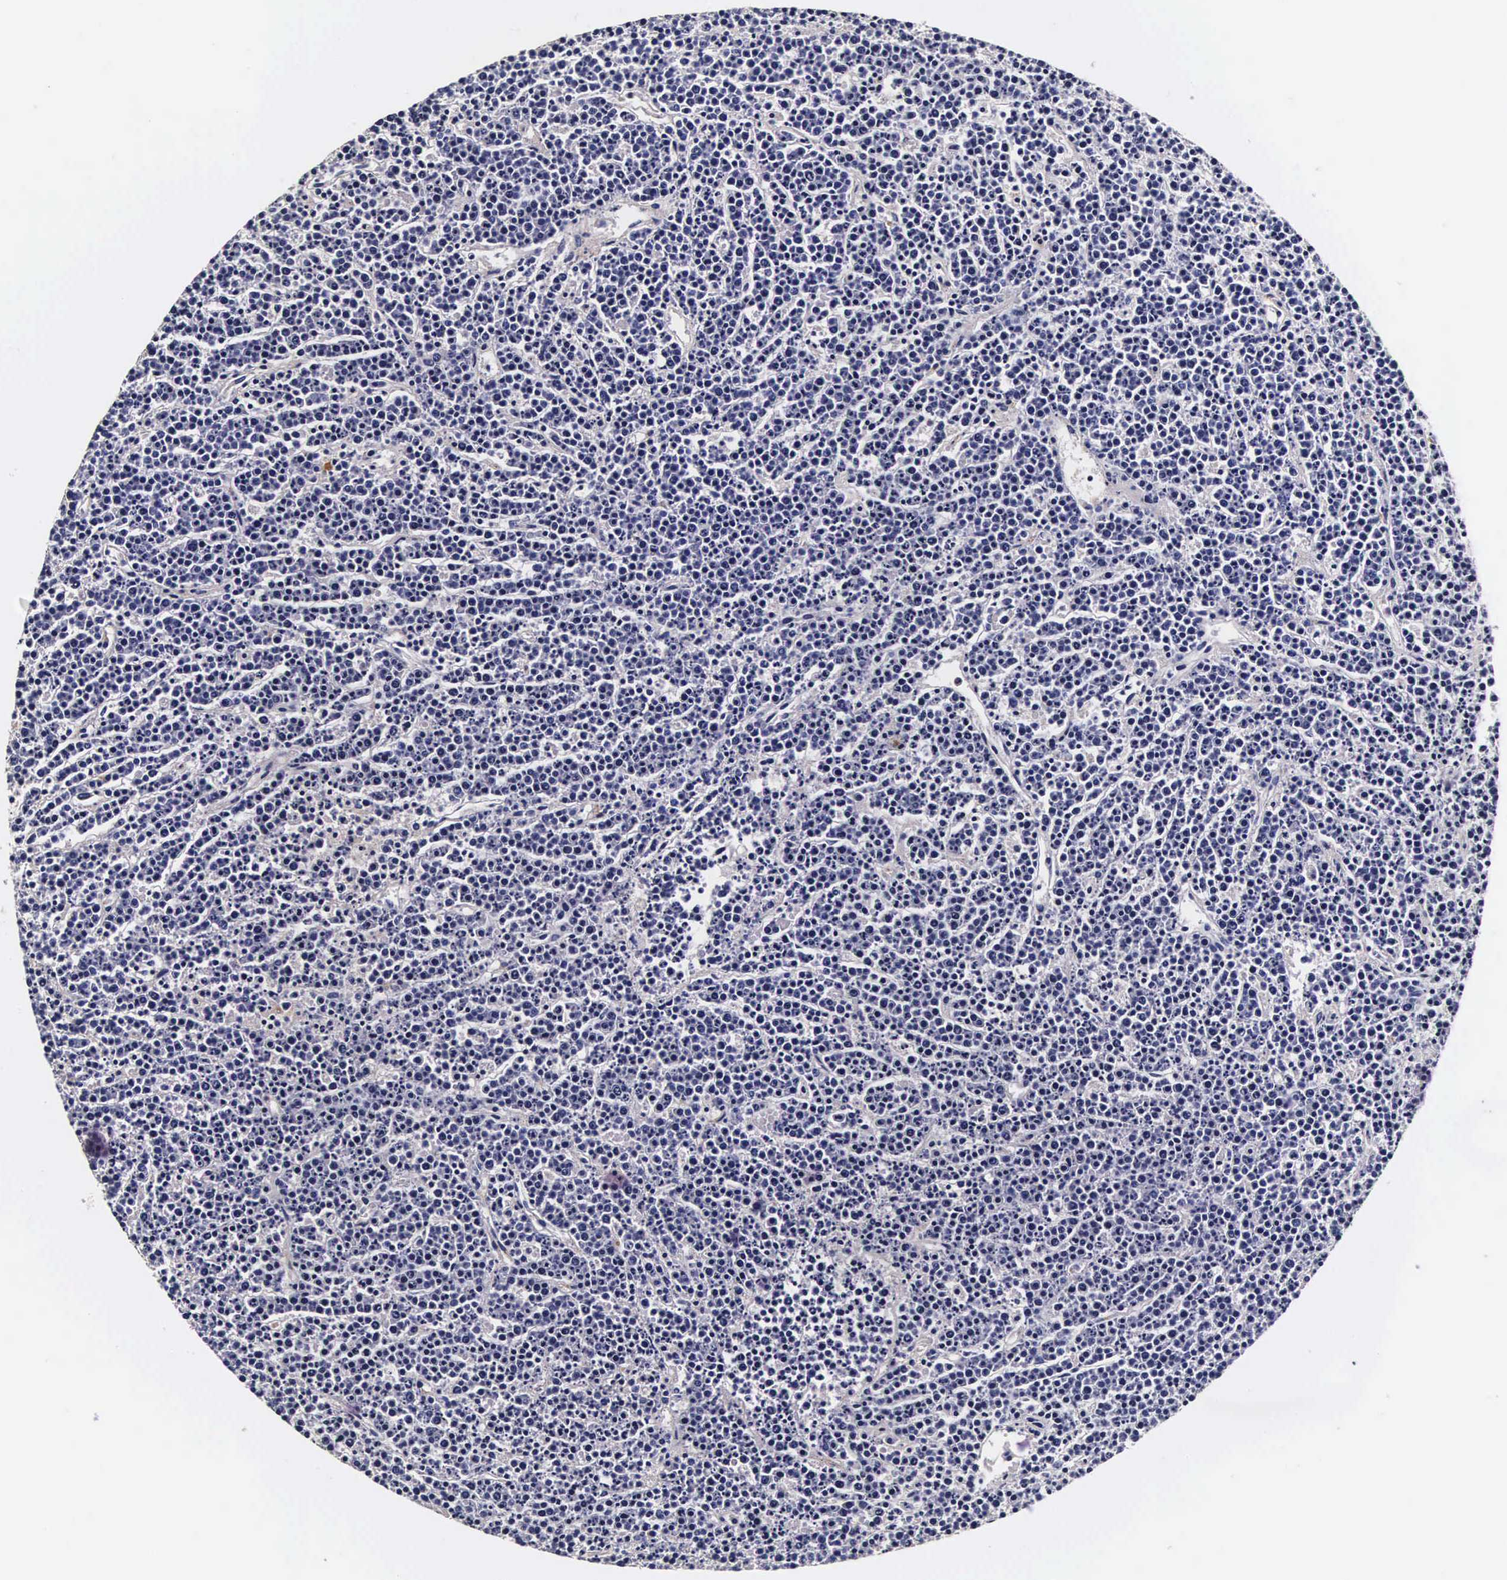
{"staining": {"intensity": "negative", "quantity": "none", "location": "none"}, "tissue": "lymphoma", "cell_type": "Tumor cells", "image_type": "cancer", "snomed": [{"axis": "morphology", "description": "Malignant lymphoma, non-Hodgkin's type, High grade"}, {"axis": "topography", "description": "Ovary"}], "caption": "Photomicrograph shows no significant protein staining in tumor cells of lymphoma. (DAB (3,3'-diaminobenzidine) immunohistochemistry (IHC) visualized using brightfield microscopy, high magnification).", "gene": "CTSB", "patient": {"sex": "female", "age": 56}}